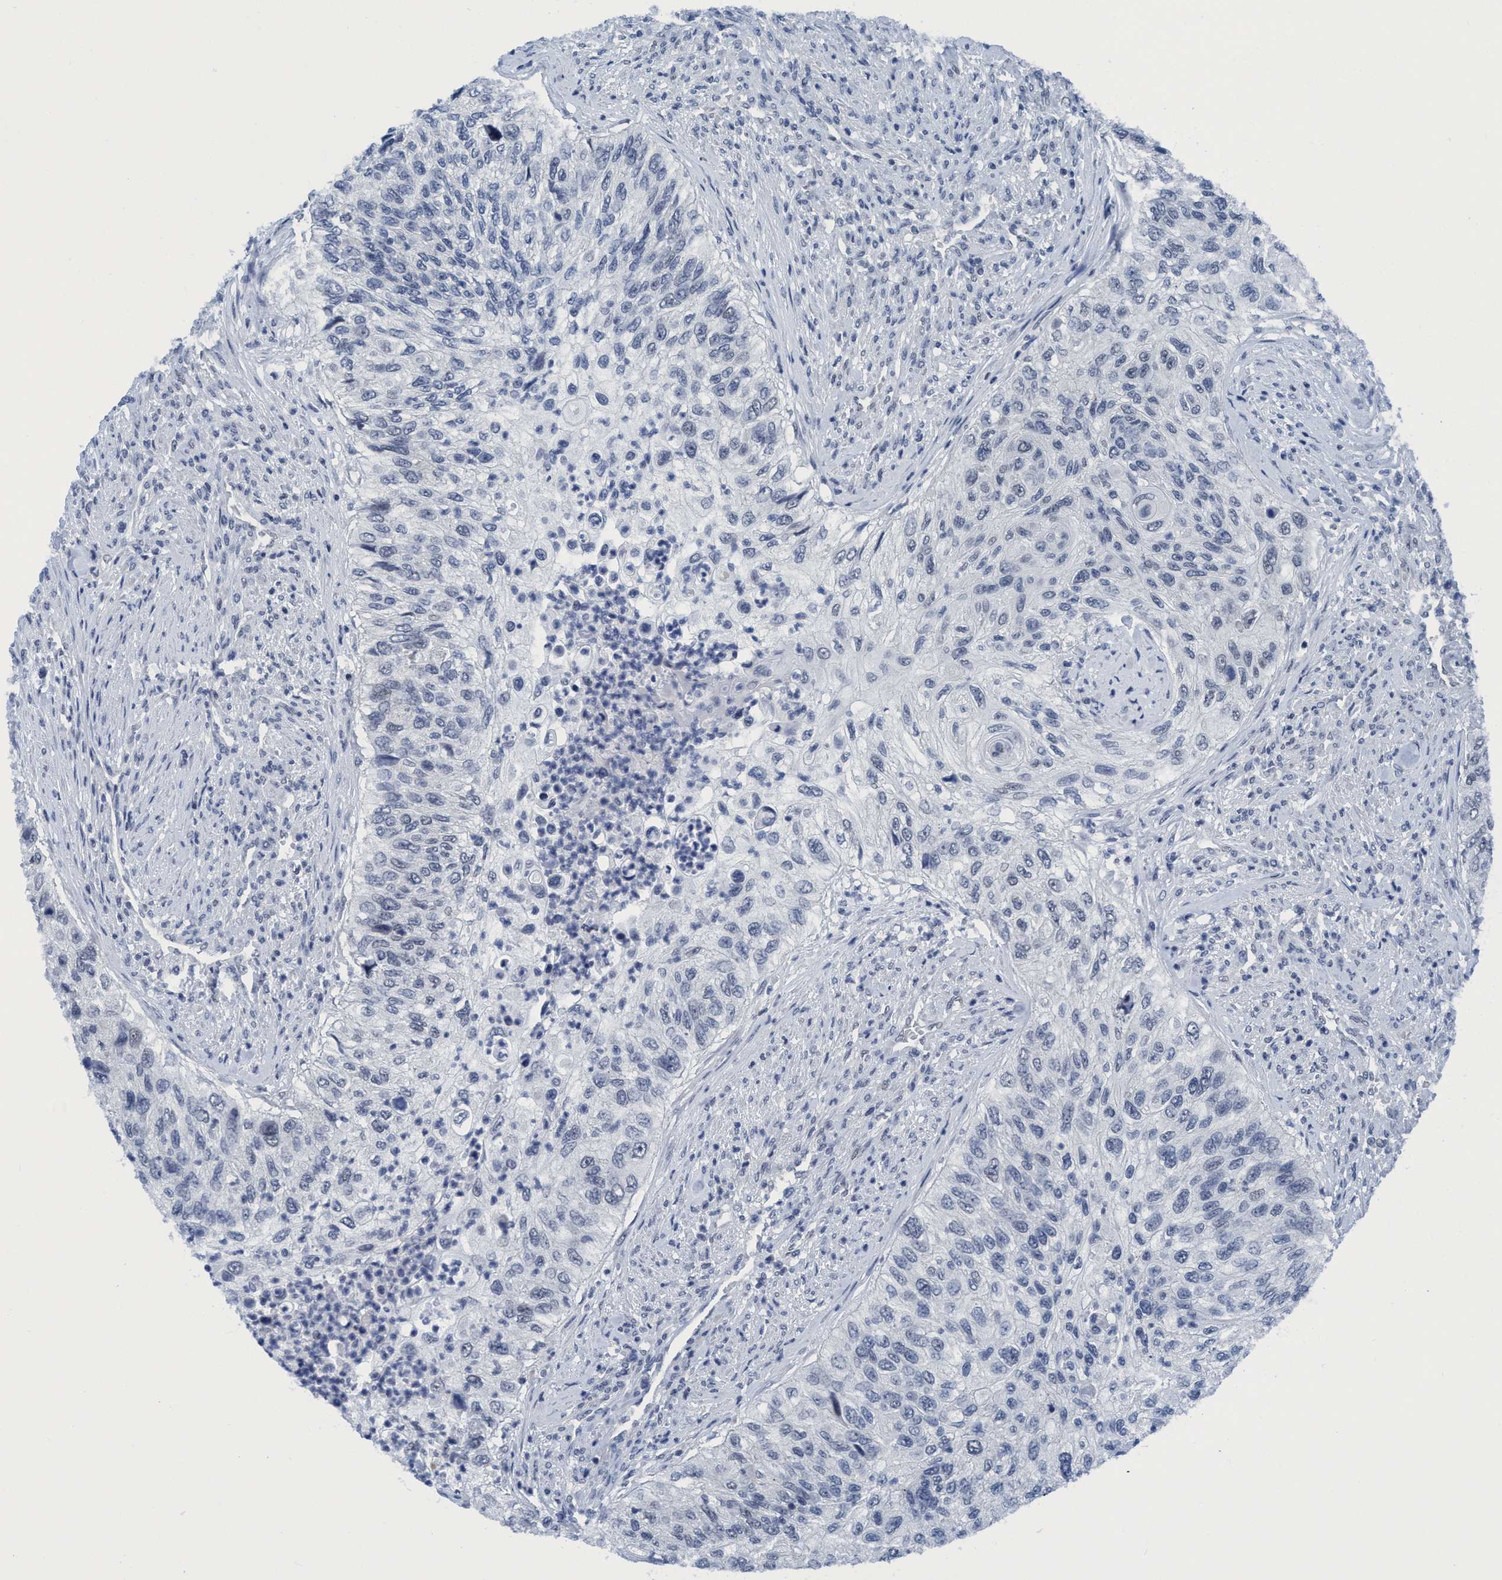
{"staining": {"intensity": "negative", "quantity": "none", "location": "none"}, "tissue": "urothelial cancer", "cell_type": "Tumor cells", "image_type": "cancer", "snomed": [{"axis": "morphology", "description": "Urothelial carcinoma, High grade"}, {"axis": "topography", "description": "Urinary bladder"}], "caption": "IHC of high-grade urothelial carcinoma demonstrates no expression in tumor cells. The staining was performed using DAB (3,3'-diaminobenzidine) to visualize the protein expression in brown, while the nuclei were stained in blue with hematoxylin (Magnification: 20x).", "gene": "DNAI1", "patient": {"sex": "female", "age": 60}}